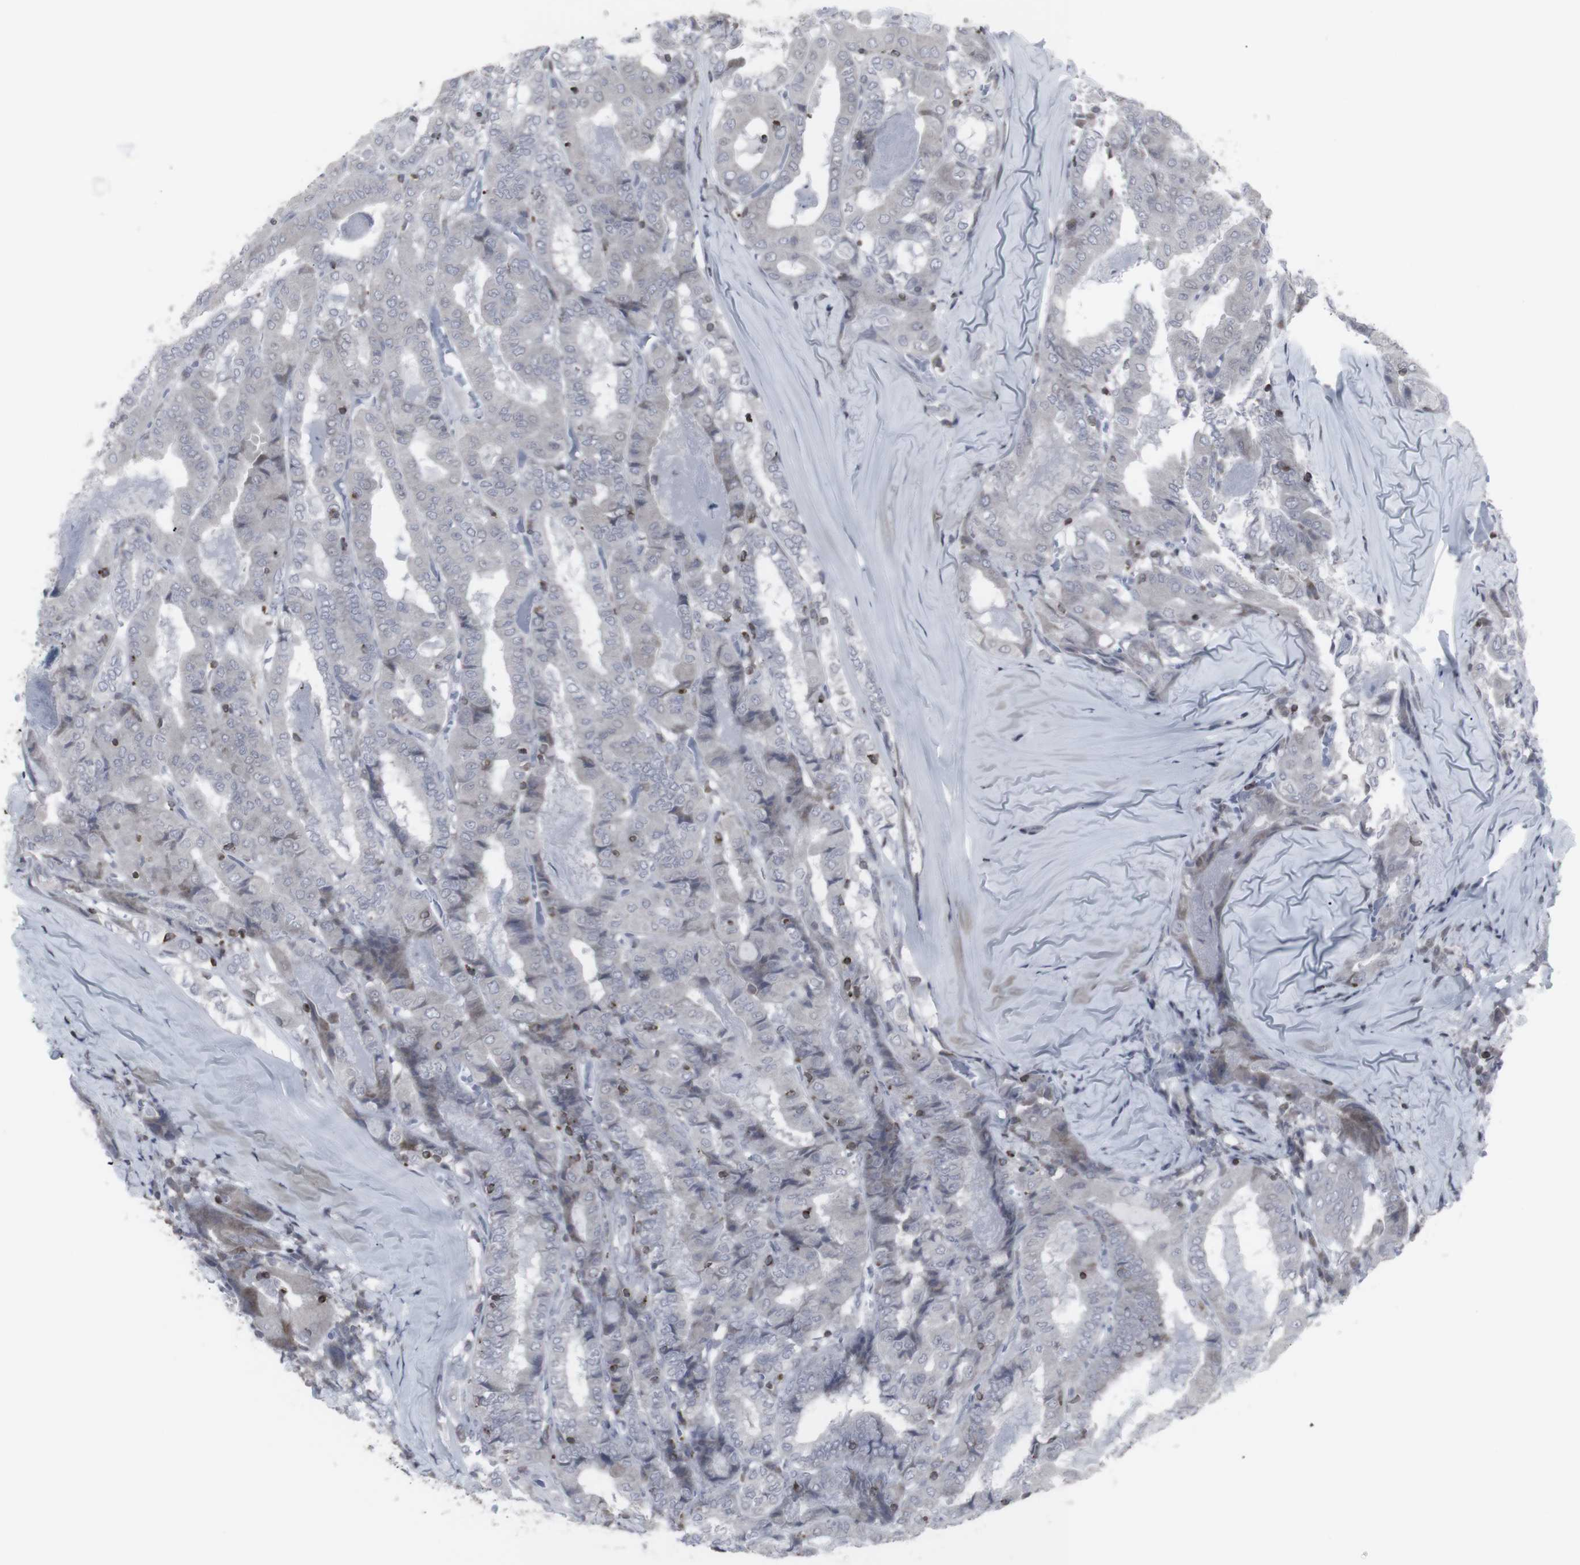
{"staining": {"intensity": "negative", "quantity": "none", "location": "none"}, "tissue": "thyroid cancer", "cell_type": "Tumor cells", "image_type": "cancer", "snomed": [{"axis": "morphology", "description": "Papillary adenocarcinoma, NOS"}, {"axis": "topography", "description": "Thyroid gland"}], "caption": "A micrograph of thyroid papillary adenocarcinoma stained for a protein displays no brown staining in tumor cells.", "gene": "APOBEC2", "patient": {"sex": "female", "age": 42}}